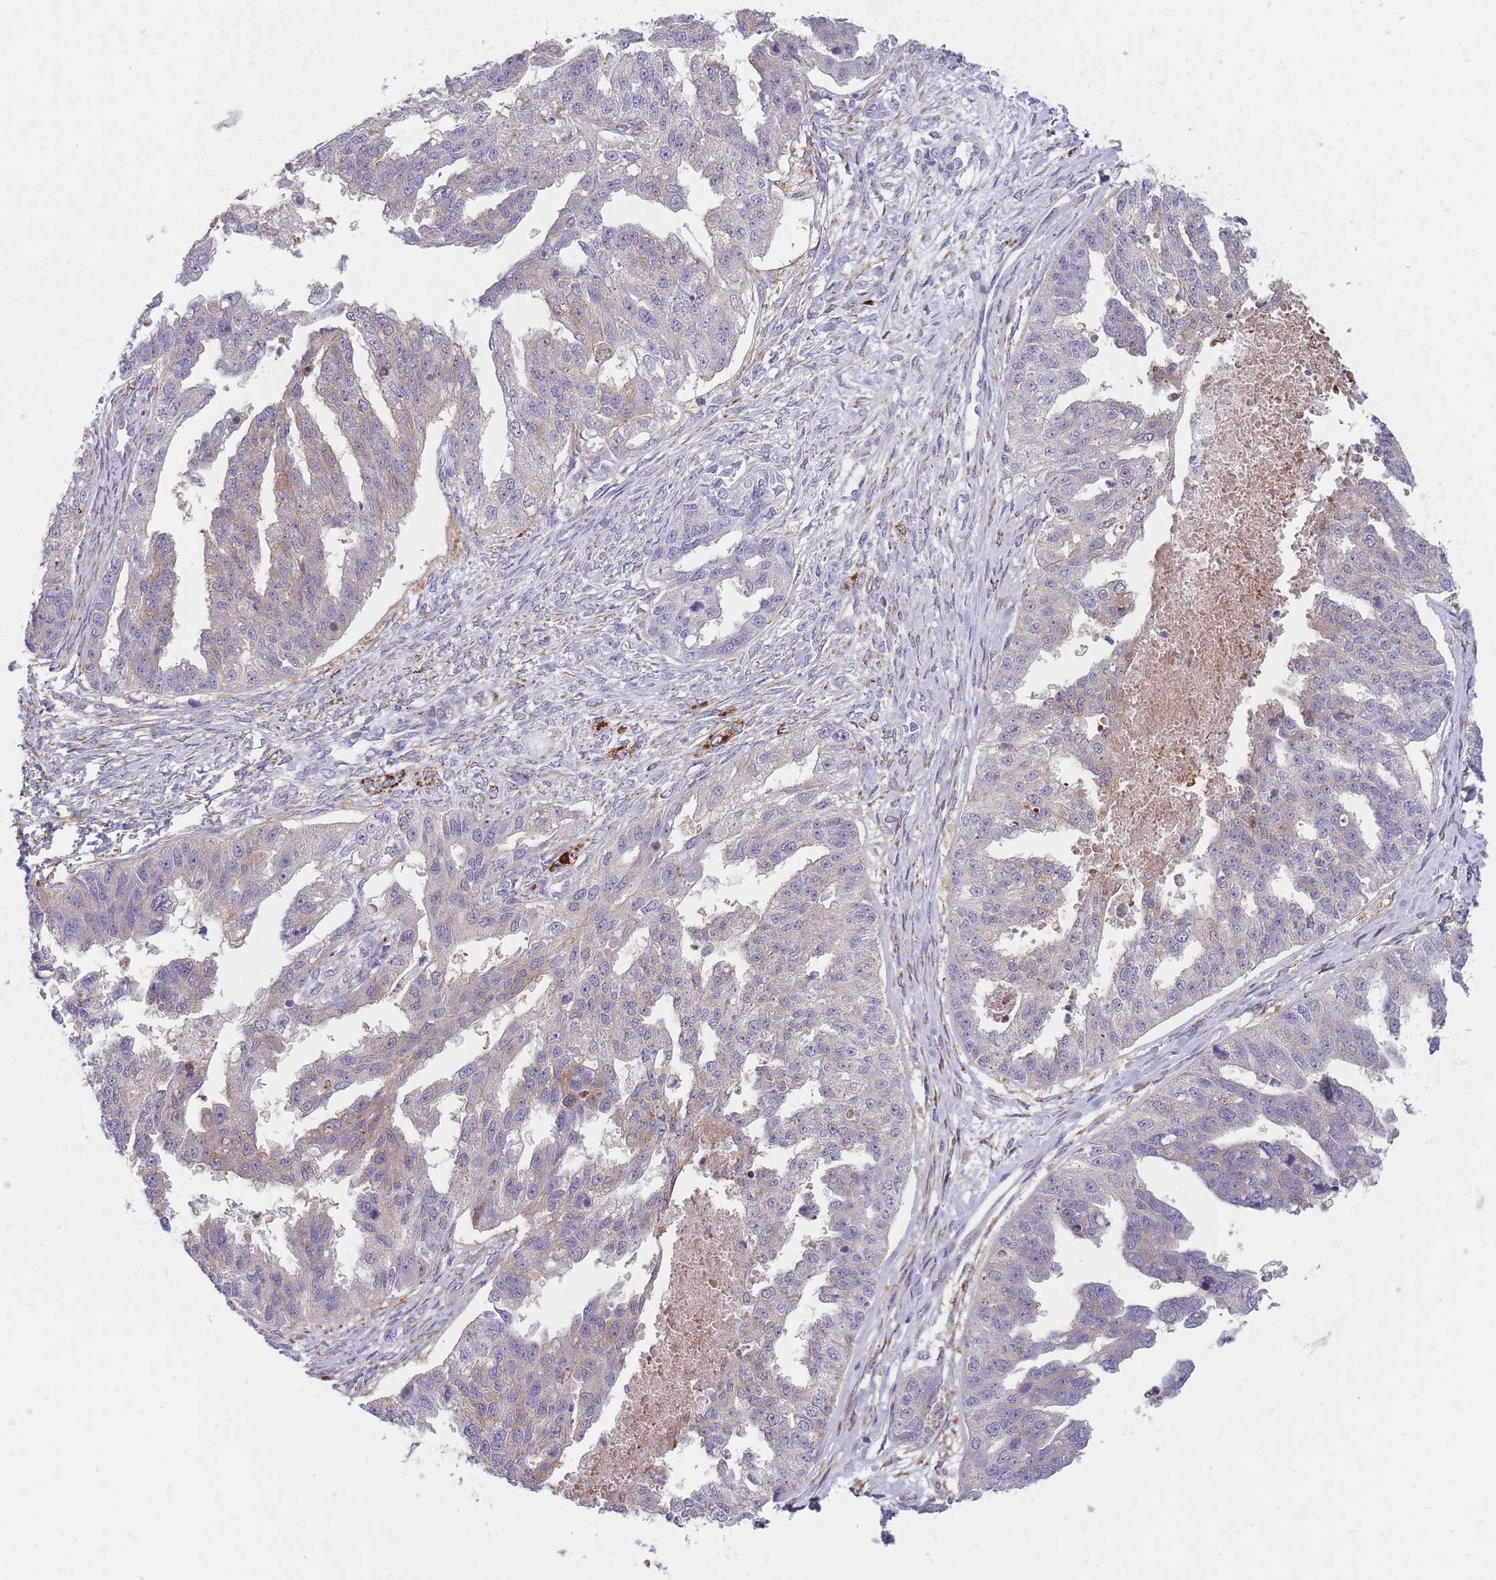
{"staining": {"intensity": "negative", "quantity": "none", "location": "none"}, "tissue": "ovarian cancer", "cell_type": "Tumor cells", "image_type": "cancer", "snomed": [{"axis": "morphology", "description": "Cystadenocarcinoma, serous, NOS"}, {"axis": "topography", "description": "Ovary"}], "caption": "Tumor cells are negative for protein expression in human serous cystadenocarcinoma (ovarian). The staining was performed using DAB to visualize the protein expression in brown, while the nuclei were stained in blue with hematoxylin (Magnification: 20x).", "gene": "PDE4A", "patient": {"sex": "female", "age": 58}}